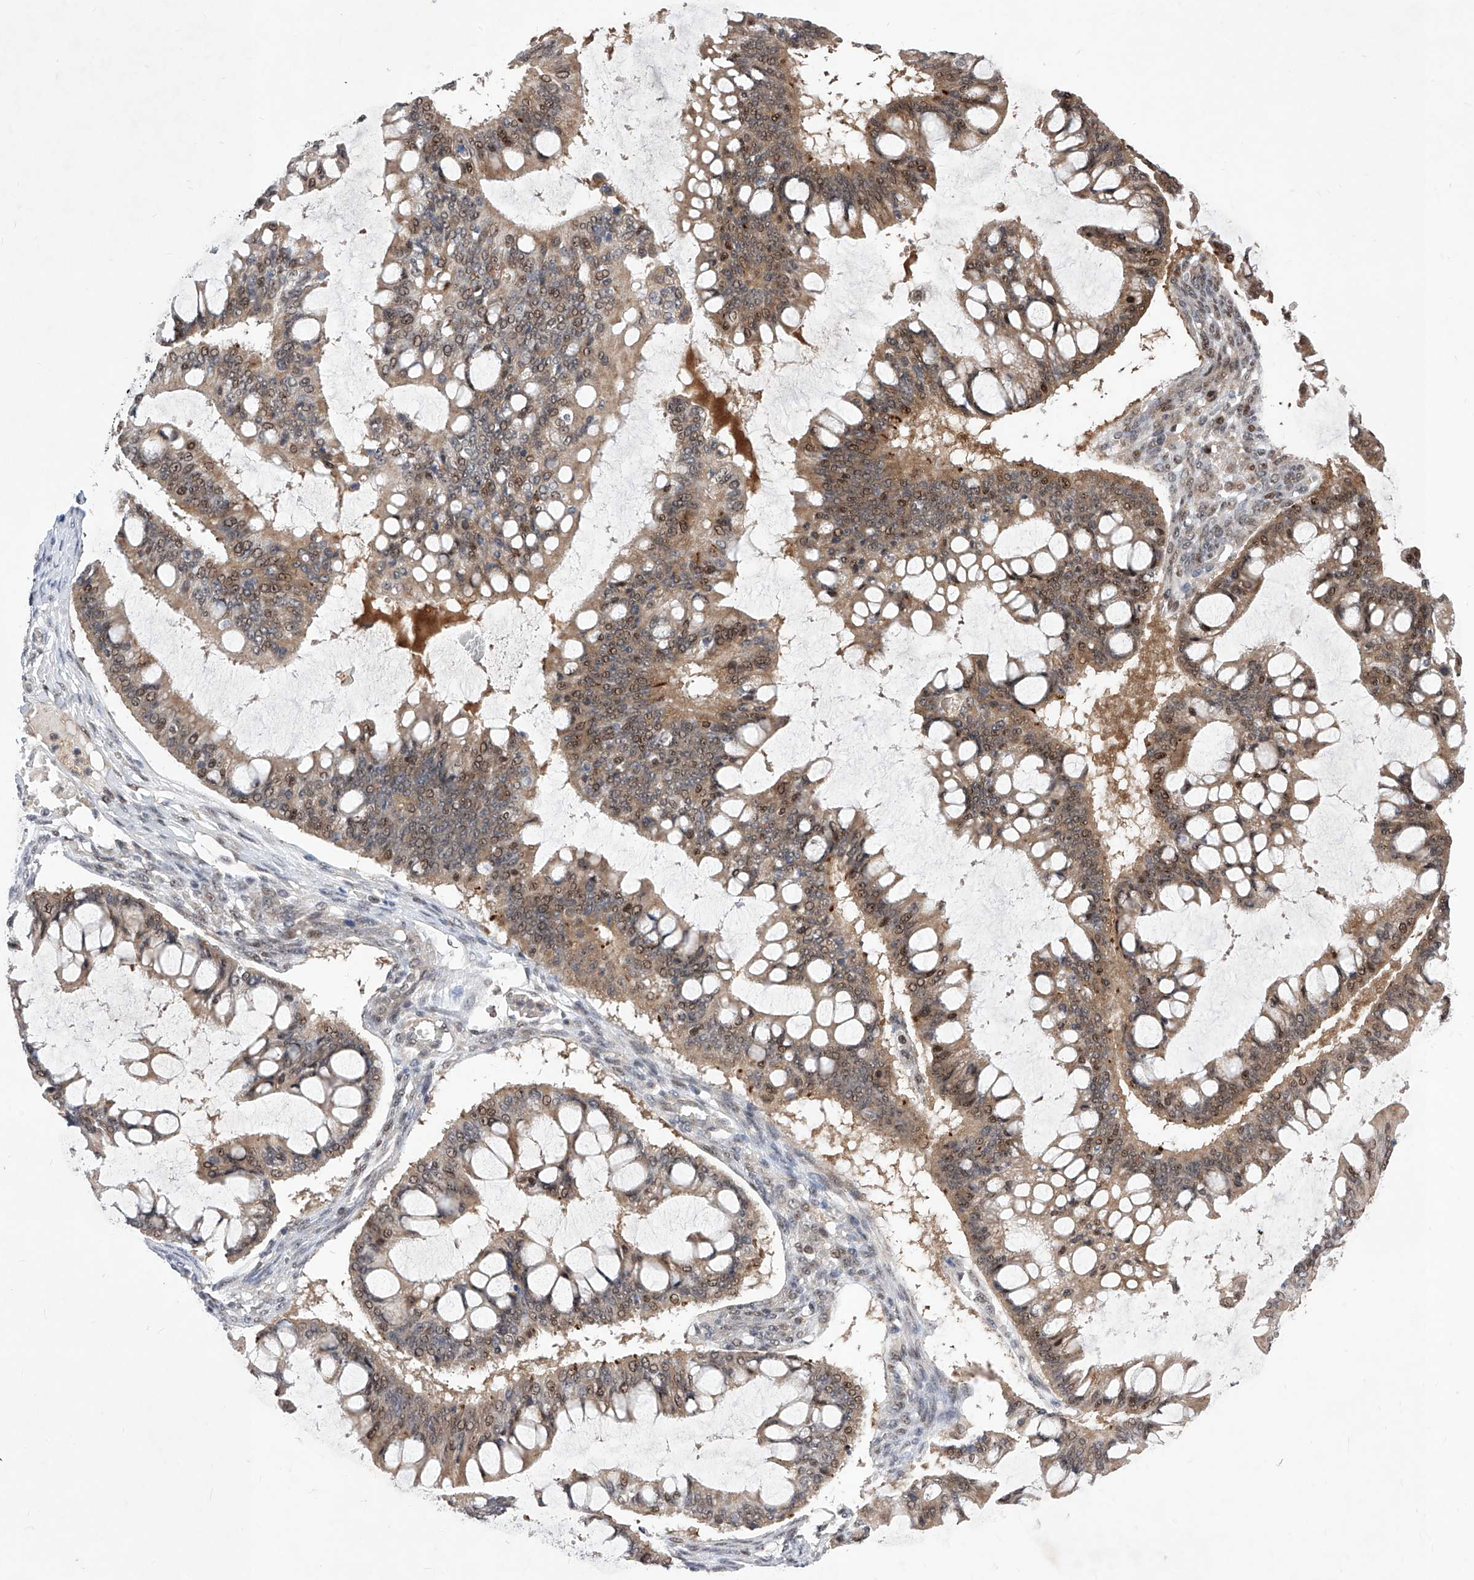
{"staining": {"intensity": "moderate", "quantity": ">75%", "location": "cytoplasmic/membranous,nuclear"}, "tissue": "ovarian cancer", "cell_type": "Tumor cells", "image_type": "cancer", "snomed": [{"axis": "morphology", "description": "Cystadenocarcinoma, mucinous, NOS"}, {"axis": "topography", "description": "Ovary"}], "caption": "Immunohistochemical staining of human ovarian cancer (mucinous cystadenocarcinoma) displays medium levels of moderate cytoplasmic/membranous and nuclear protein positivity in about >75% of tumor cells.", "gene": "LGR4", "patient": {"sex": "female", "age": 73}}